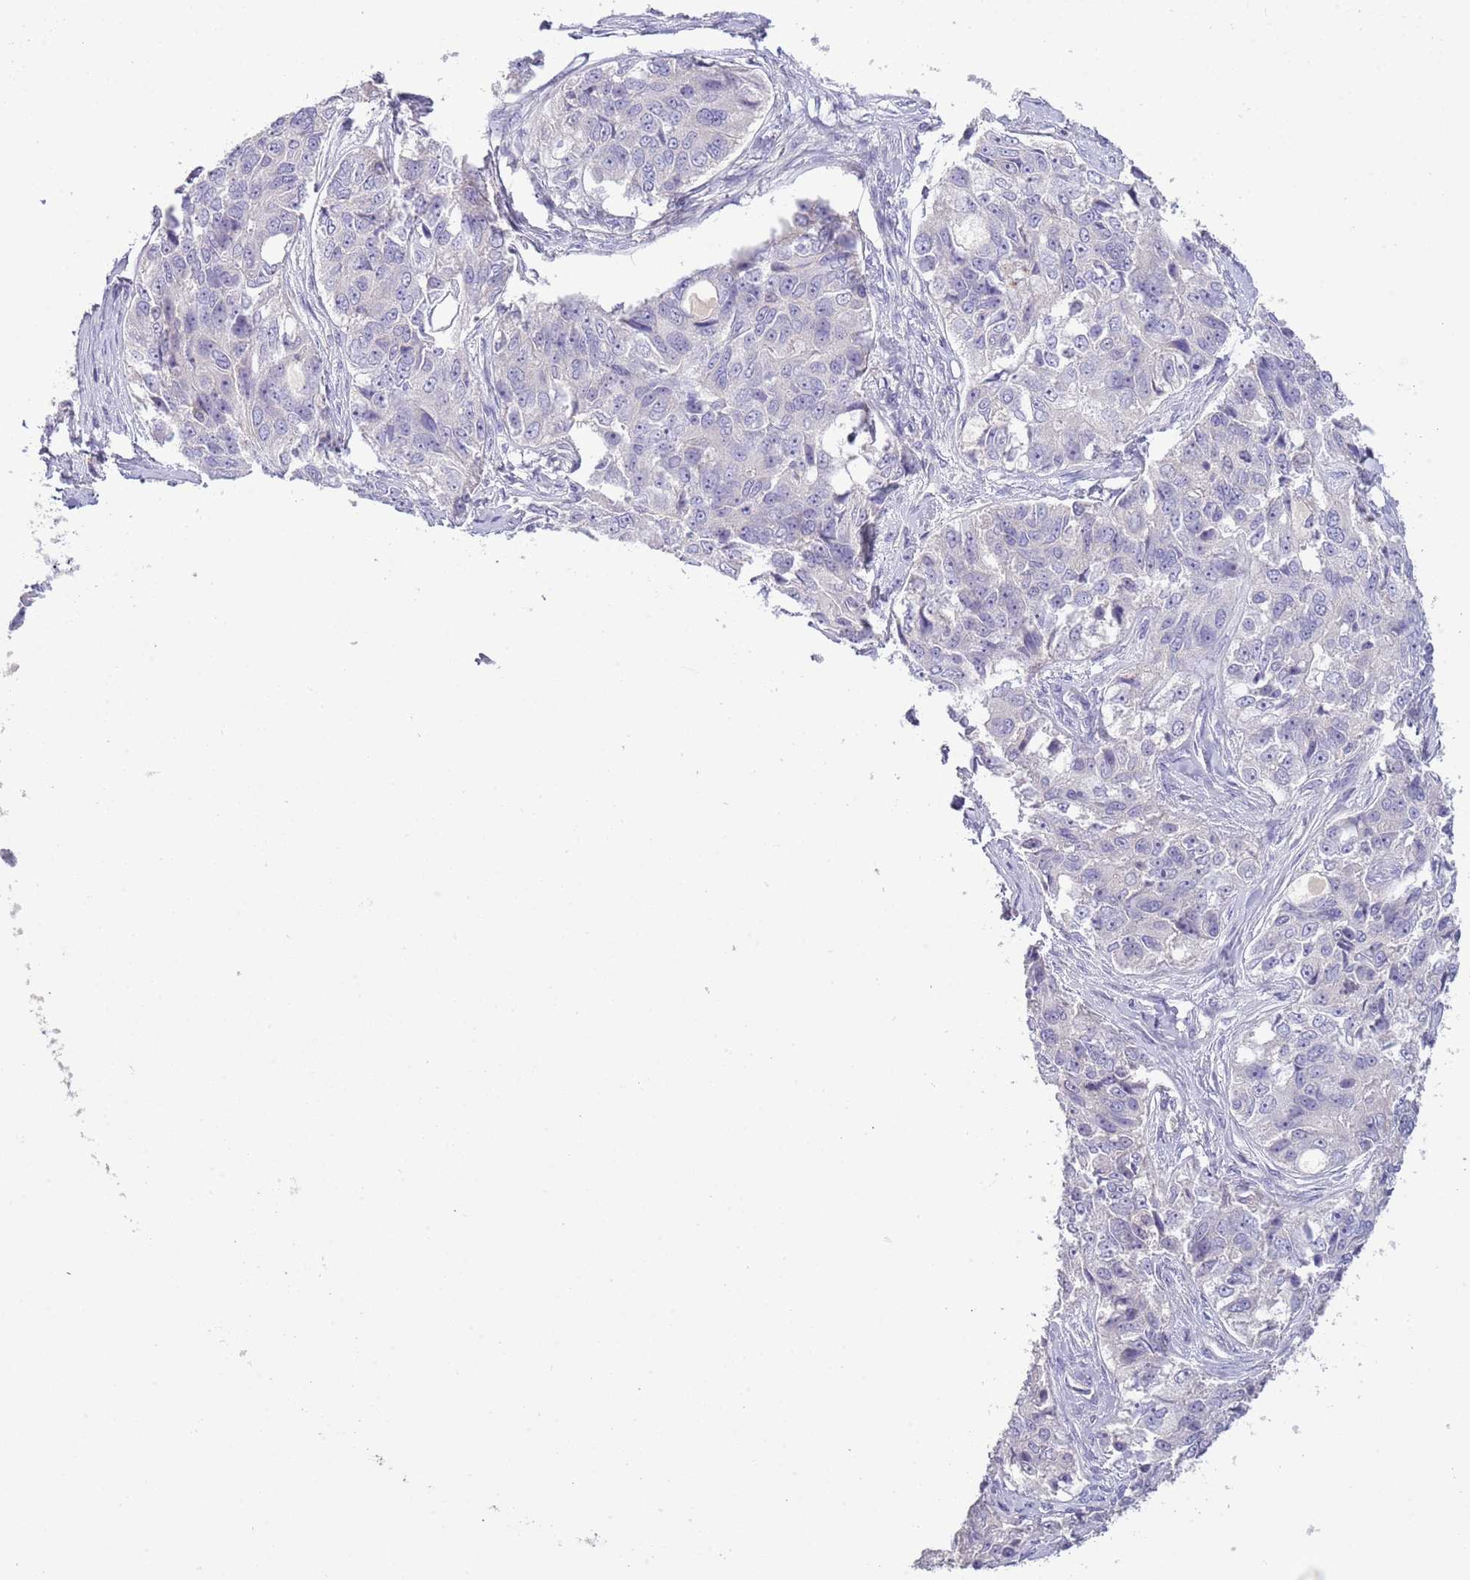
{"staining": {"intensity": "negative", "quantity": "none", "location": "none"}, "tissue": "ovarian cancer", "cell_type": "Tumor cells", "image_type": "cancer", "snomed": [{"axis": "morphology", "description": "Carcinoma, endometroid"}, {"axis": "topography", "description": "Ovary"}], "caption": "DAB immunohistochemical staining of endometroid carcinoma (ovarian) displays no significant expression in tumor cells.", "gene": "ABHD17A", "patient": {"sex": "female", "age": 51}}